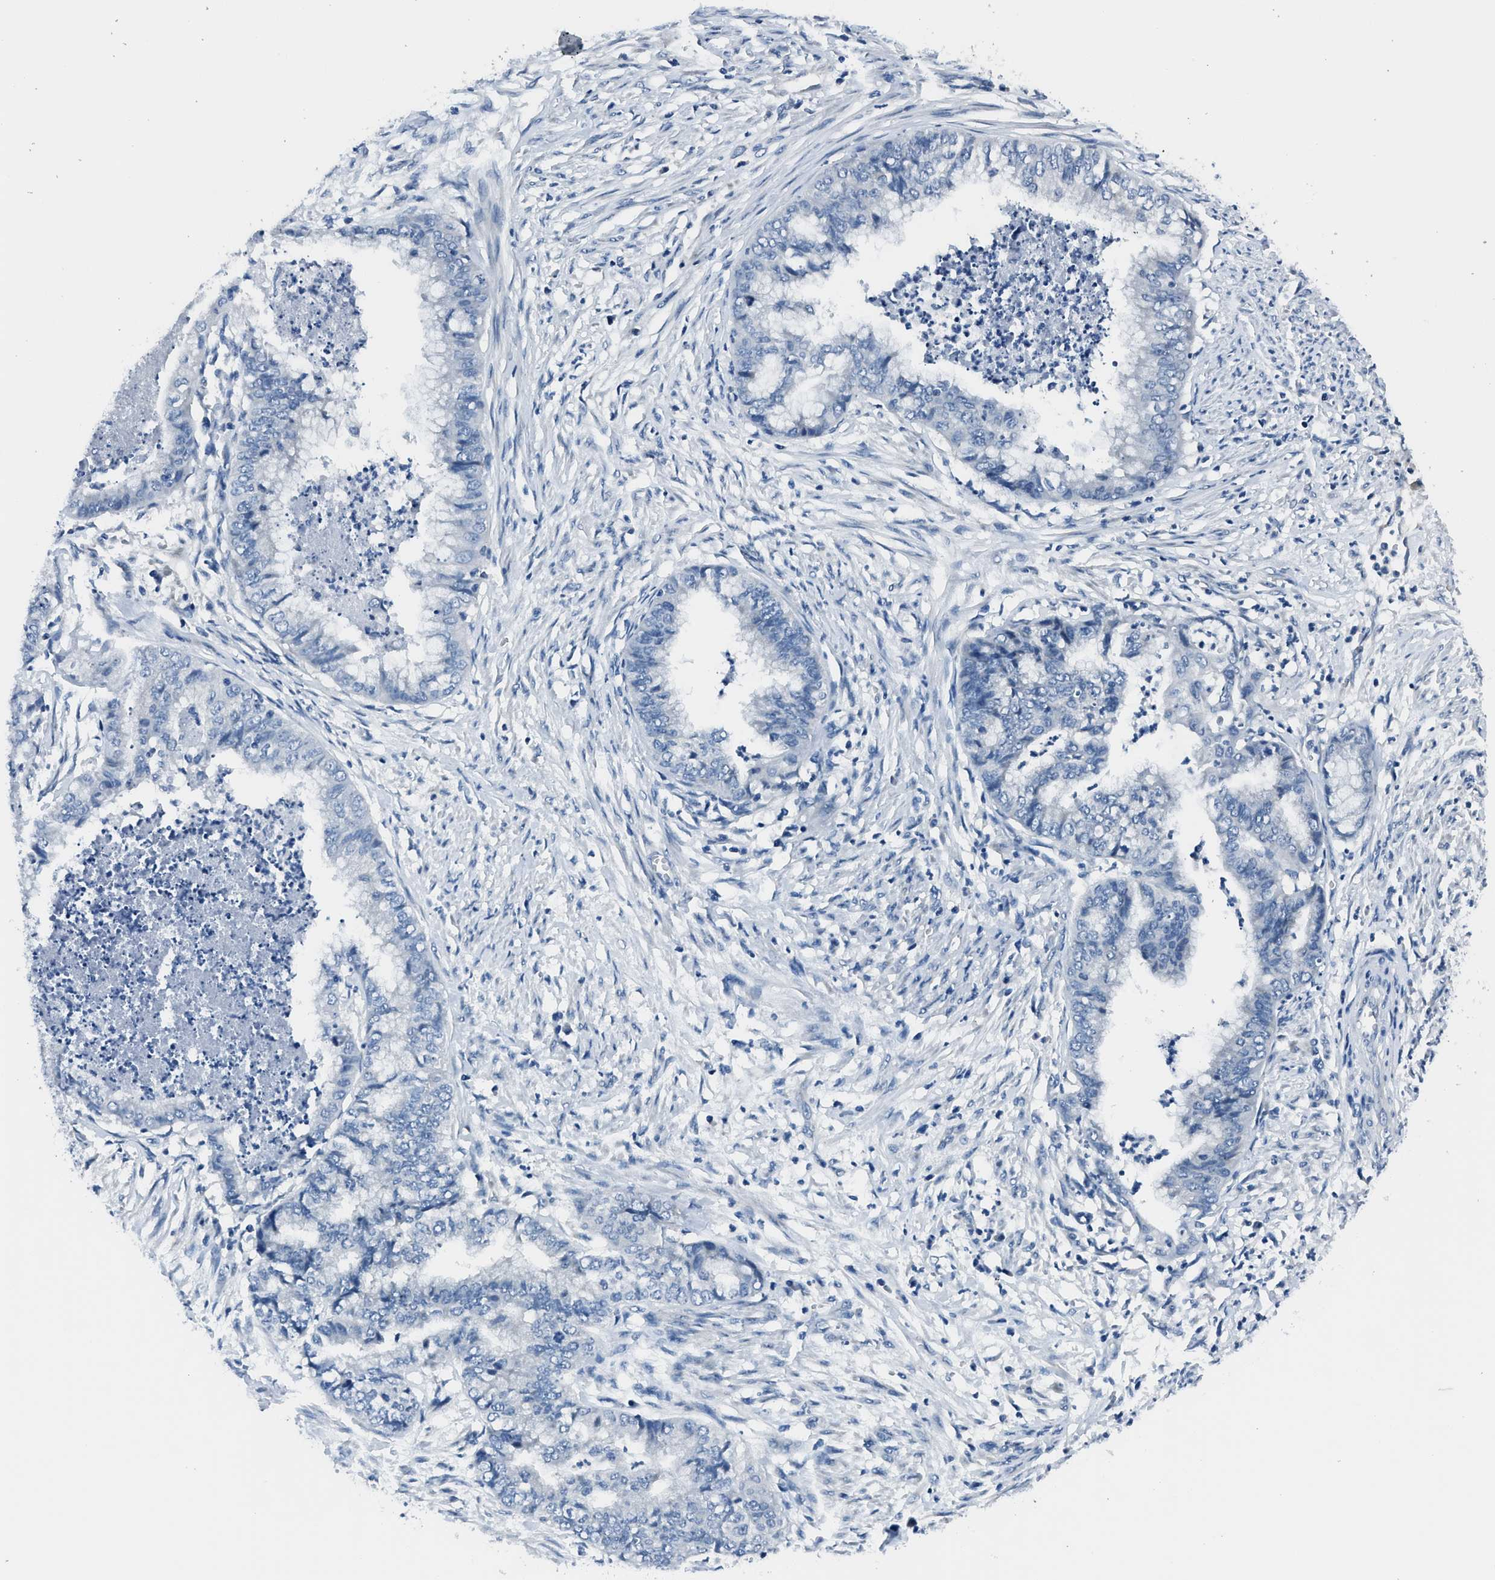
{"staining": {"intensity": "negative", "quantity": "none", "location": "none"}, "tissue": "endometrial cancer", "cell_type": "Tumor cells", "image_type": "cancer", "snomed": [{"axis": "morphology", "description": "Necrosis, NOS"}, {"axis": "morphology", "description": "Adenocarcinoma, NOS"}, {"axis": "topography", "description": "Endometrium"}], "caption": "Immunohistochemical staining of endometrial cancer (adenocarcinoma) displays no significant expression in tumor cells.", "gene": "GJA3", "patient": {"sex": "female", "age": 79}}